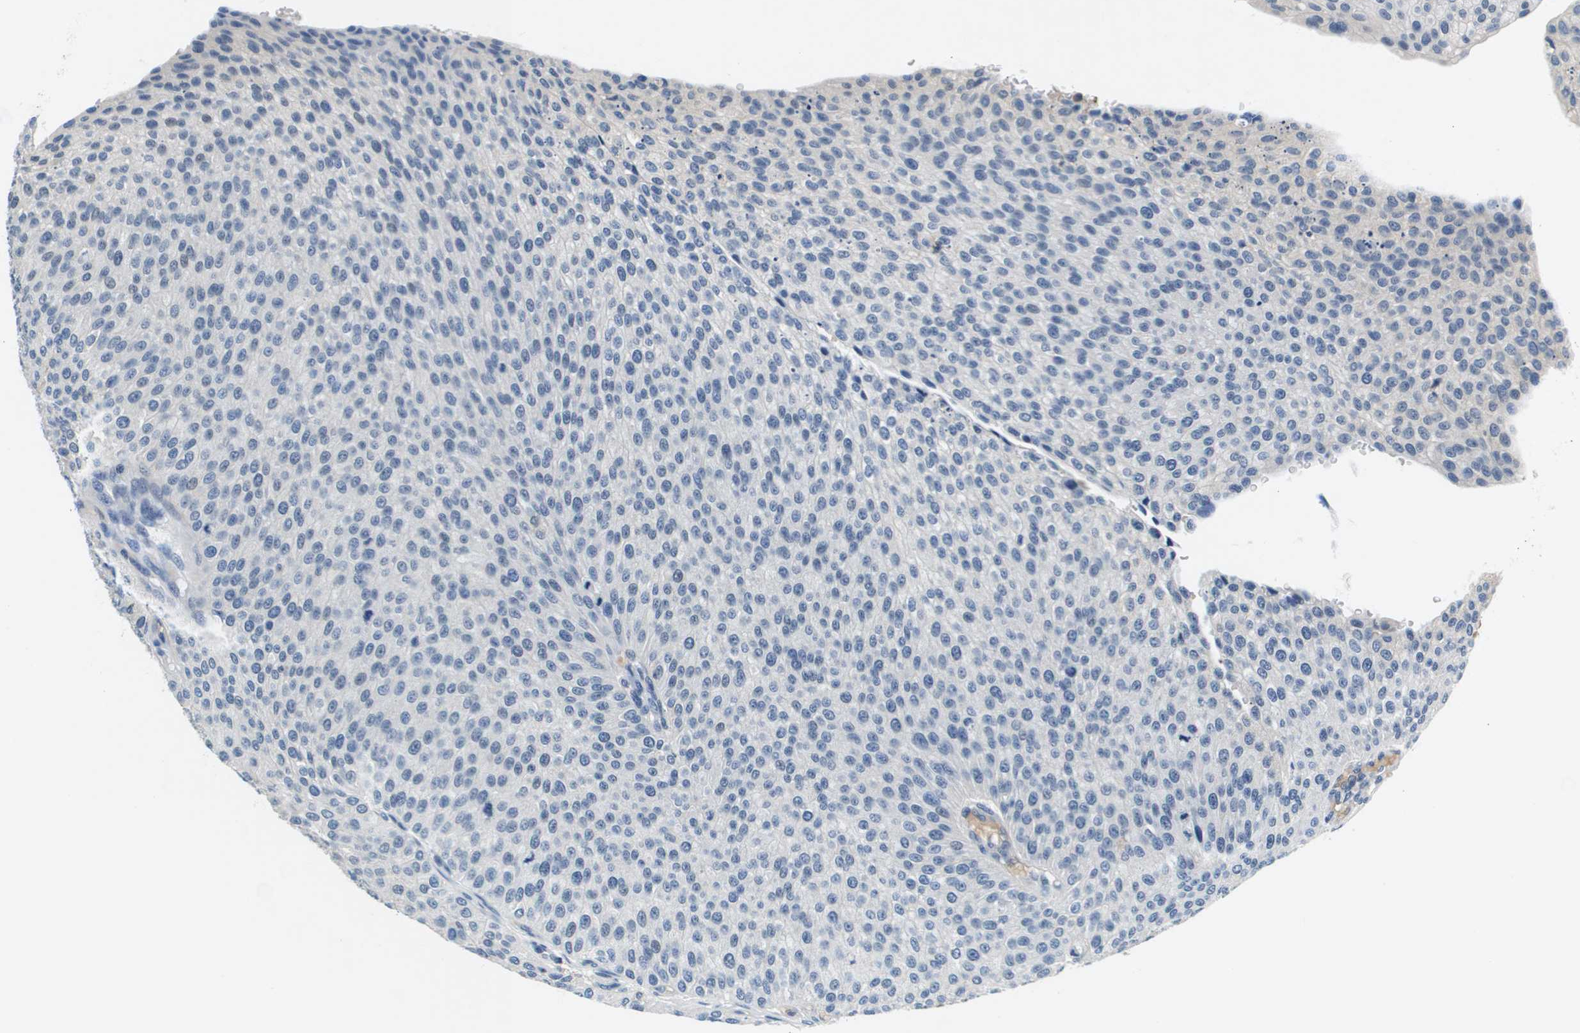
{"staining": {"intensity": "negative", "quantity": "none", "location": "none"}, "tissue": "urothelial cancer", "cell_type": "Tumor cells", "image_type": "cancer", "snomed": [{"axis": "morphology", "description": "Urothelial carcinoma, Low grade"}, {"axis": "topography", "description": "Smooth muscle"}, {"axis": "topography", "description": "Urinary bladder"}], "caption": "A histopathology image of human urothelial cancer is negative for staining in tumor cells. (DAB immunohistochemistry visualized using brightfield microscopy, high magnification).", "gene": "KCNQ5", "patient": {"sex": "male", "age": 60}}